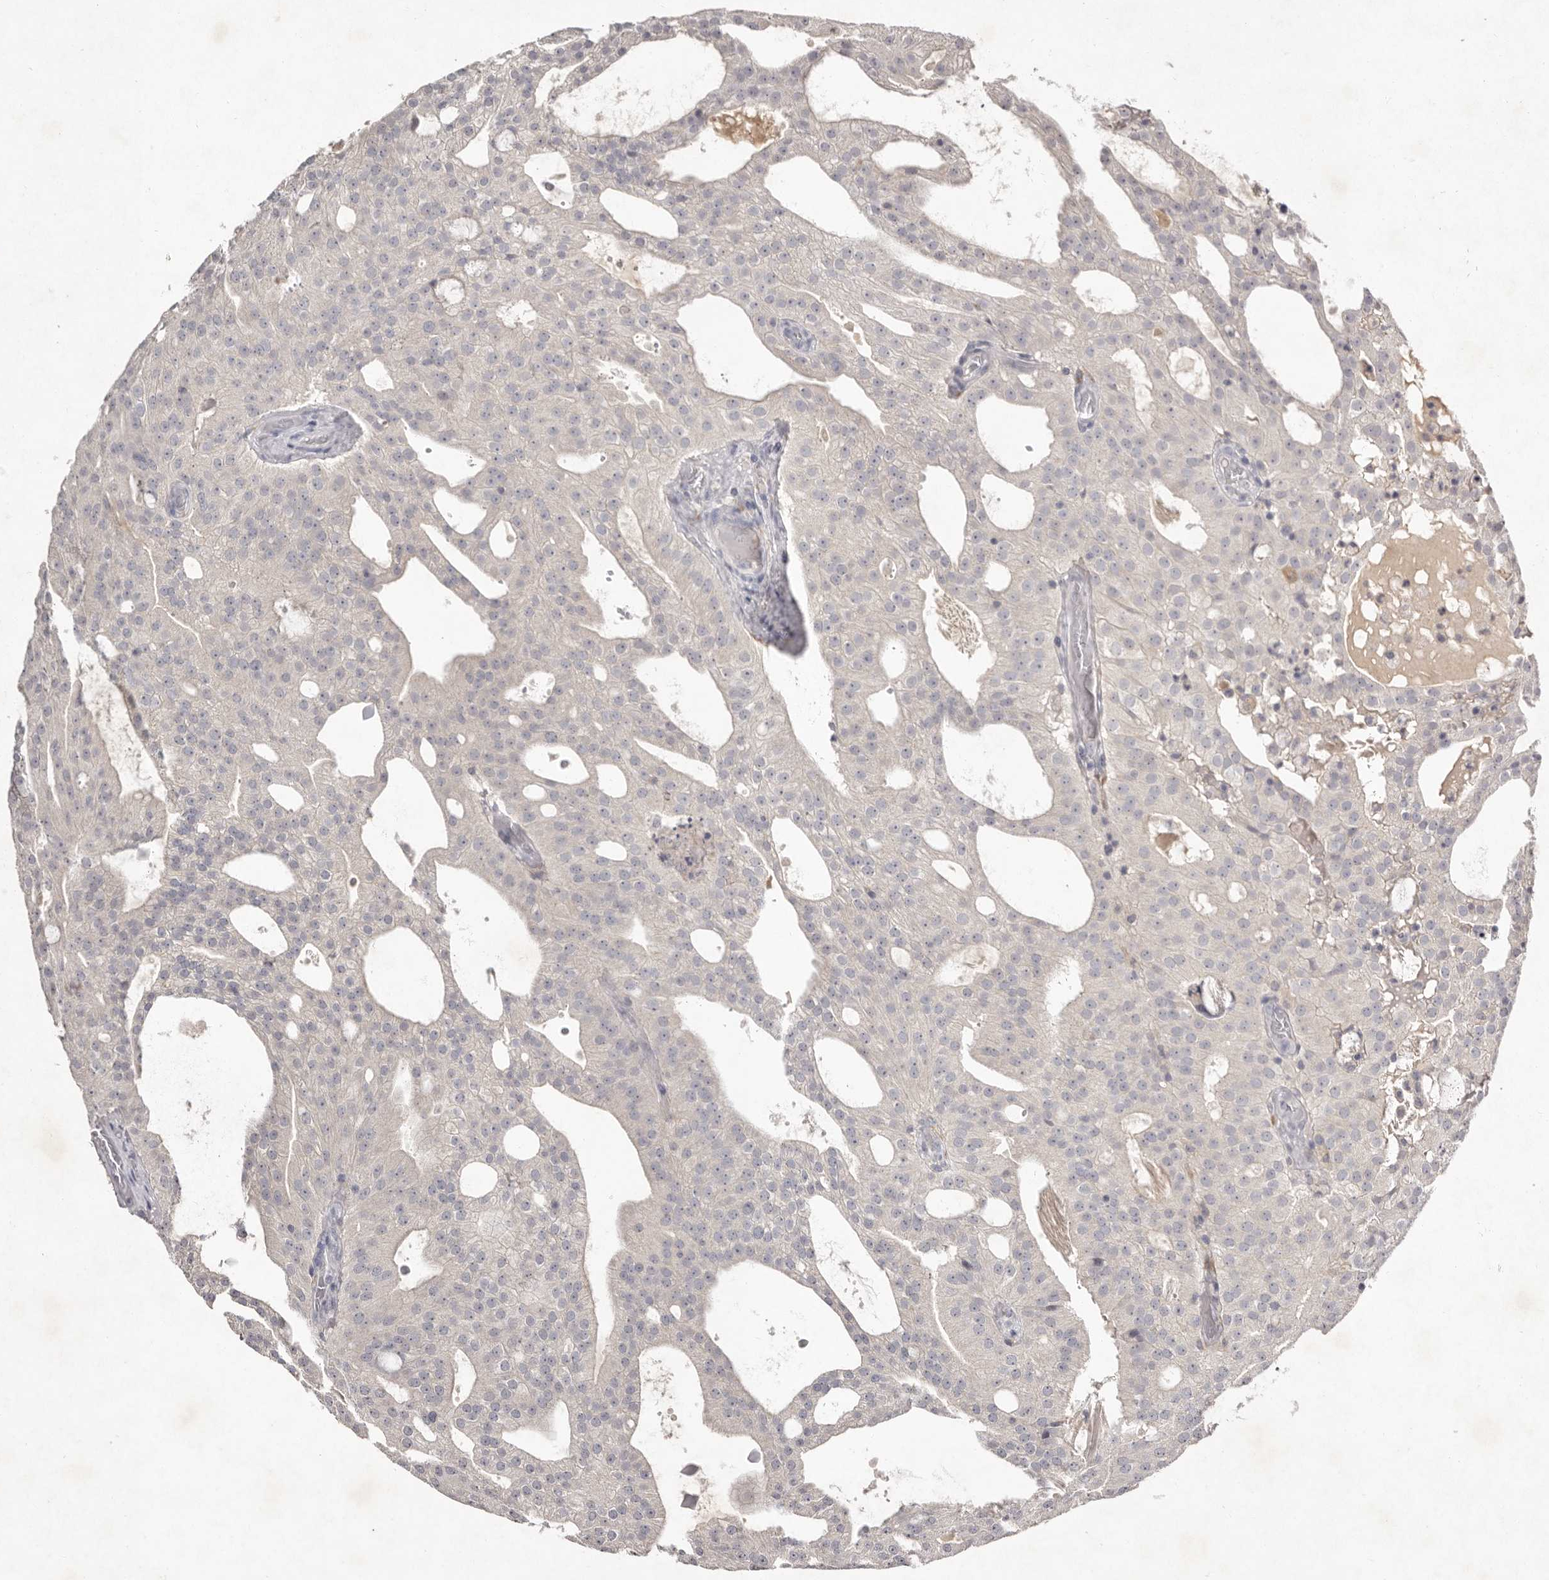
{"staining": {"intensity": "negative", "quantity": "none", "location": "none"}, "tissue": "prostate cancer", "cell_type": "Tumor cells", "image_type": "cancer", "snomed": [{"axis": "morphology", "description": "Adenocarcinoma, Medium grade"}, {"axis": "topography", "description": "Prostate"}], "caption": "The micrograph displays no significant expression in tumor cells of prostate cancer. (Brightfield microscopy of DAB (3,3'-diaminobenzidine) immunohistochemistry (IHC) at high magnification).", "gene": "SCUBE2", "patient": {"sex": "male", "age": 88}}